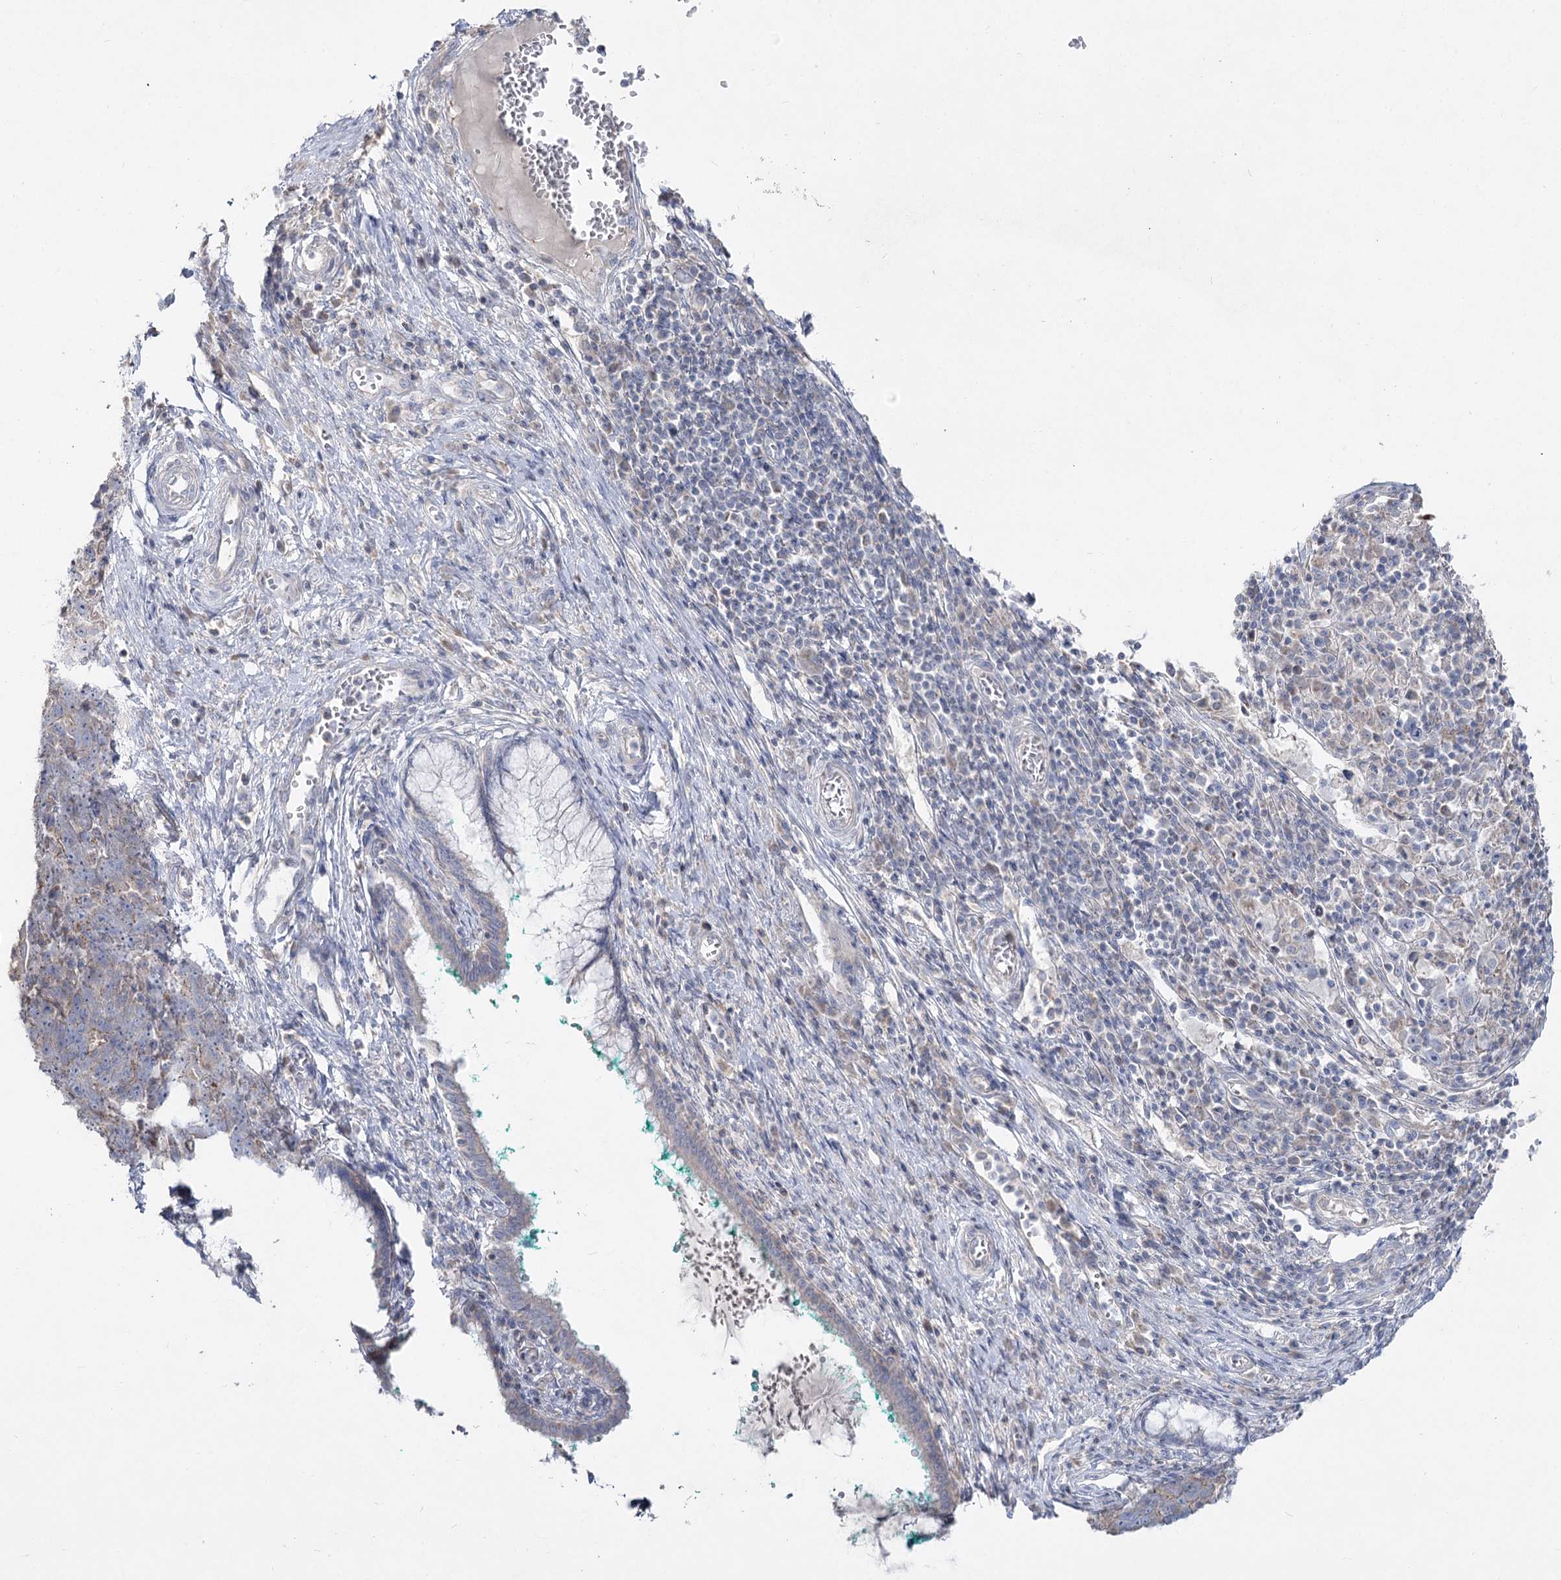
{"staining": {"intensity": "negative", "quantity": "none", "location": "none"}, "tissue": "cervix", "cell_type": "Glandular cells", "image_type": "normal", "snomed": [{"axis": "morphology", "description": "Normal tissue, NOS"}, {"axis": "morphology", "description": "Adenocarcinoma, NOS"}, {"axis": "topography", "description": "Cervix"}], "caption": "Immunohistochemistry (IHC) of unremarkable cervix exhibits no staining in glandular cells. (Brightfield microscopy of DAB IHC at high magnification).", "gene": "TMEM187", "patient": {"sex": "female", "age": 29}}